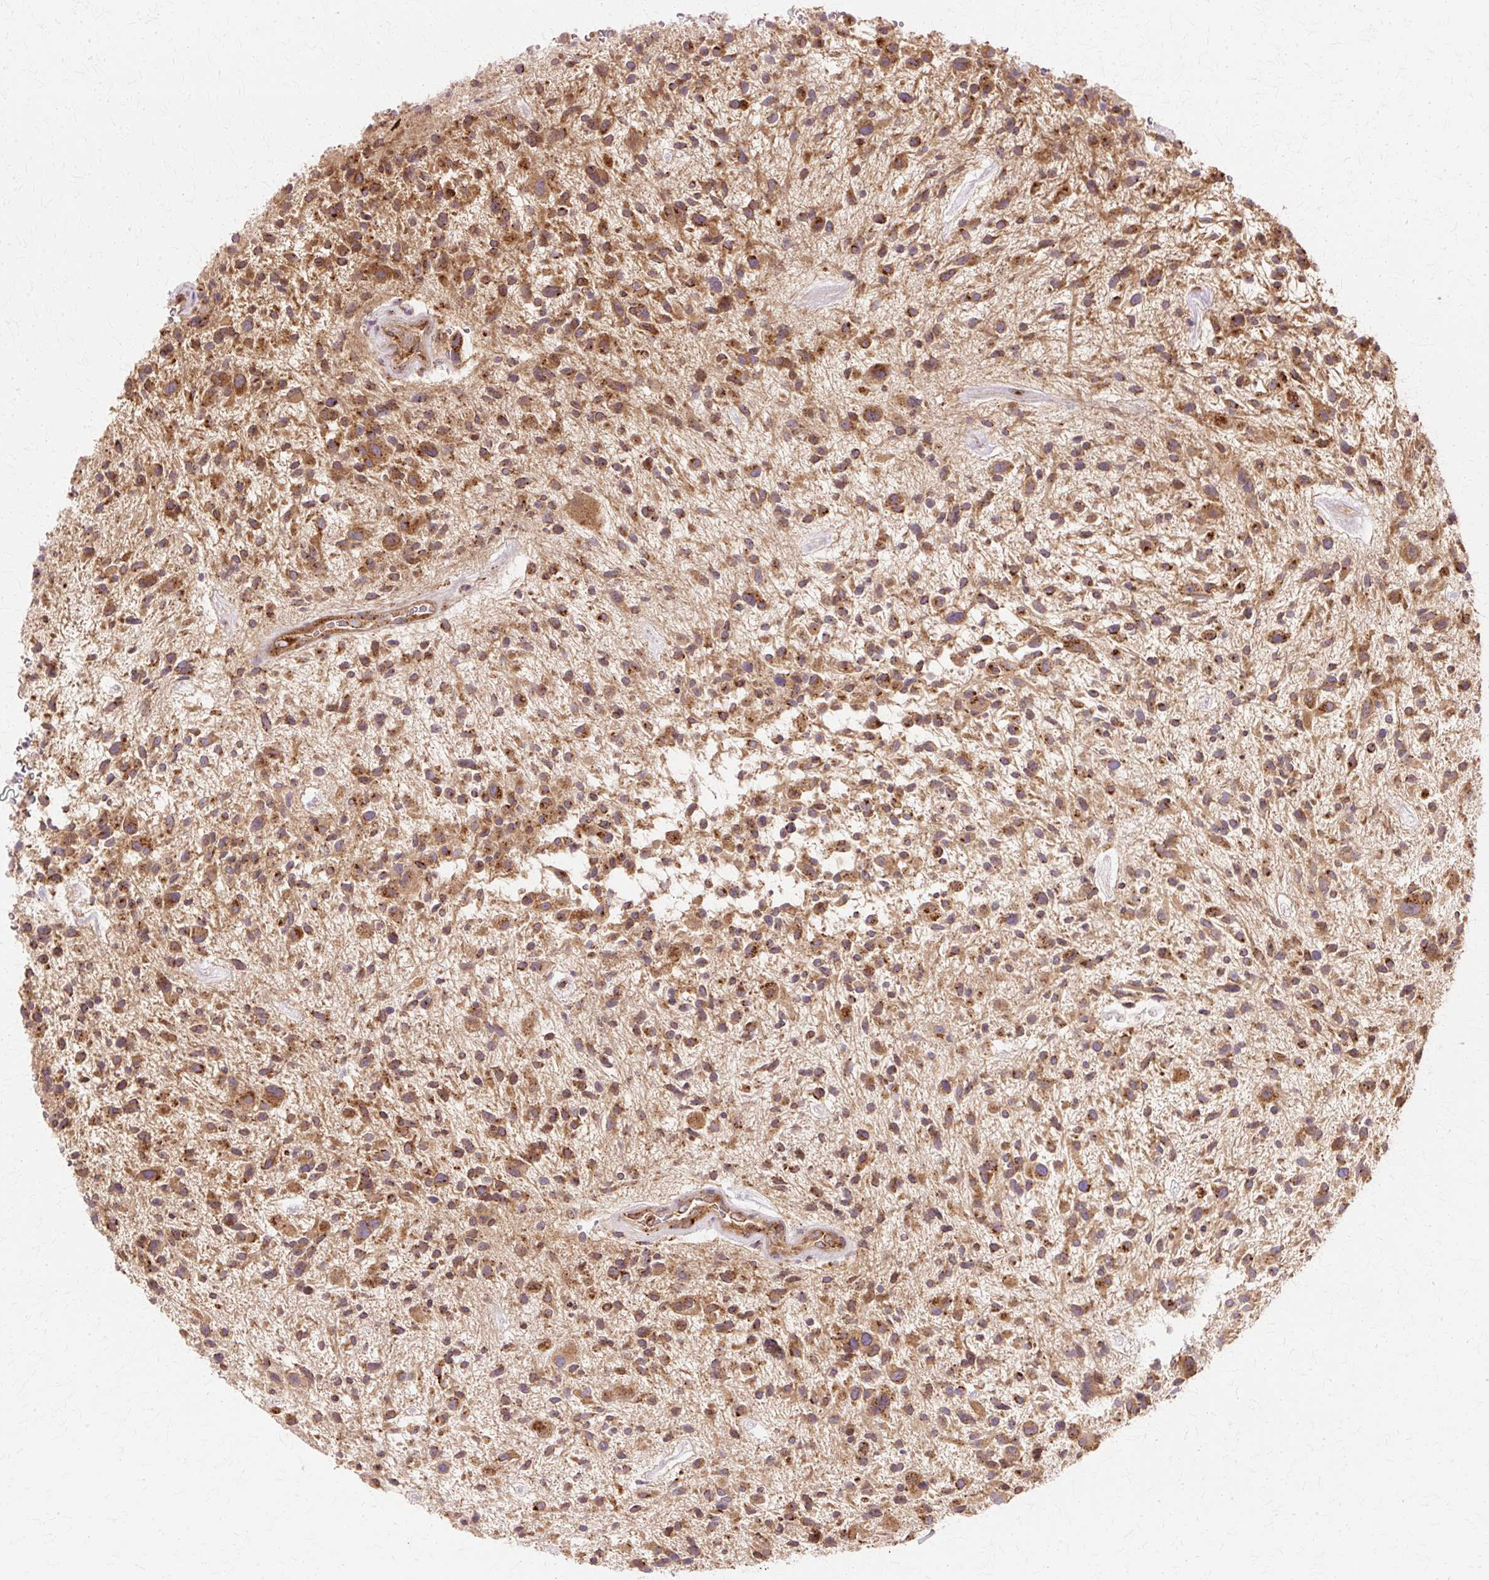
{"staining": {"intensity": "moderate", "quantity": ">75%", "location": "cytoplasmic/membranous"}, "tissue": "glioma", "cell_type": "Tumor cells", "image_type": "cancer", "snomed": [{"axis": "morphology", "description": "Glioma, malignant, High grade"}, {"axis": "topography", "description": "Brain"}], "caption": "Immunohistochemical staining of glioma displays medium levels of moderate cytoplasmic/membranous protein positivity in about >75% of tumor cells.", "gene": "COPB1", "patient": {"sex": "male", "age": 47}}